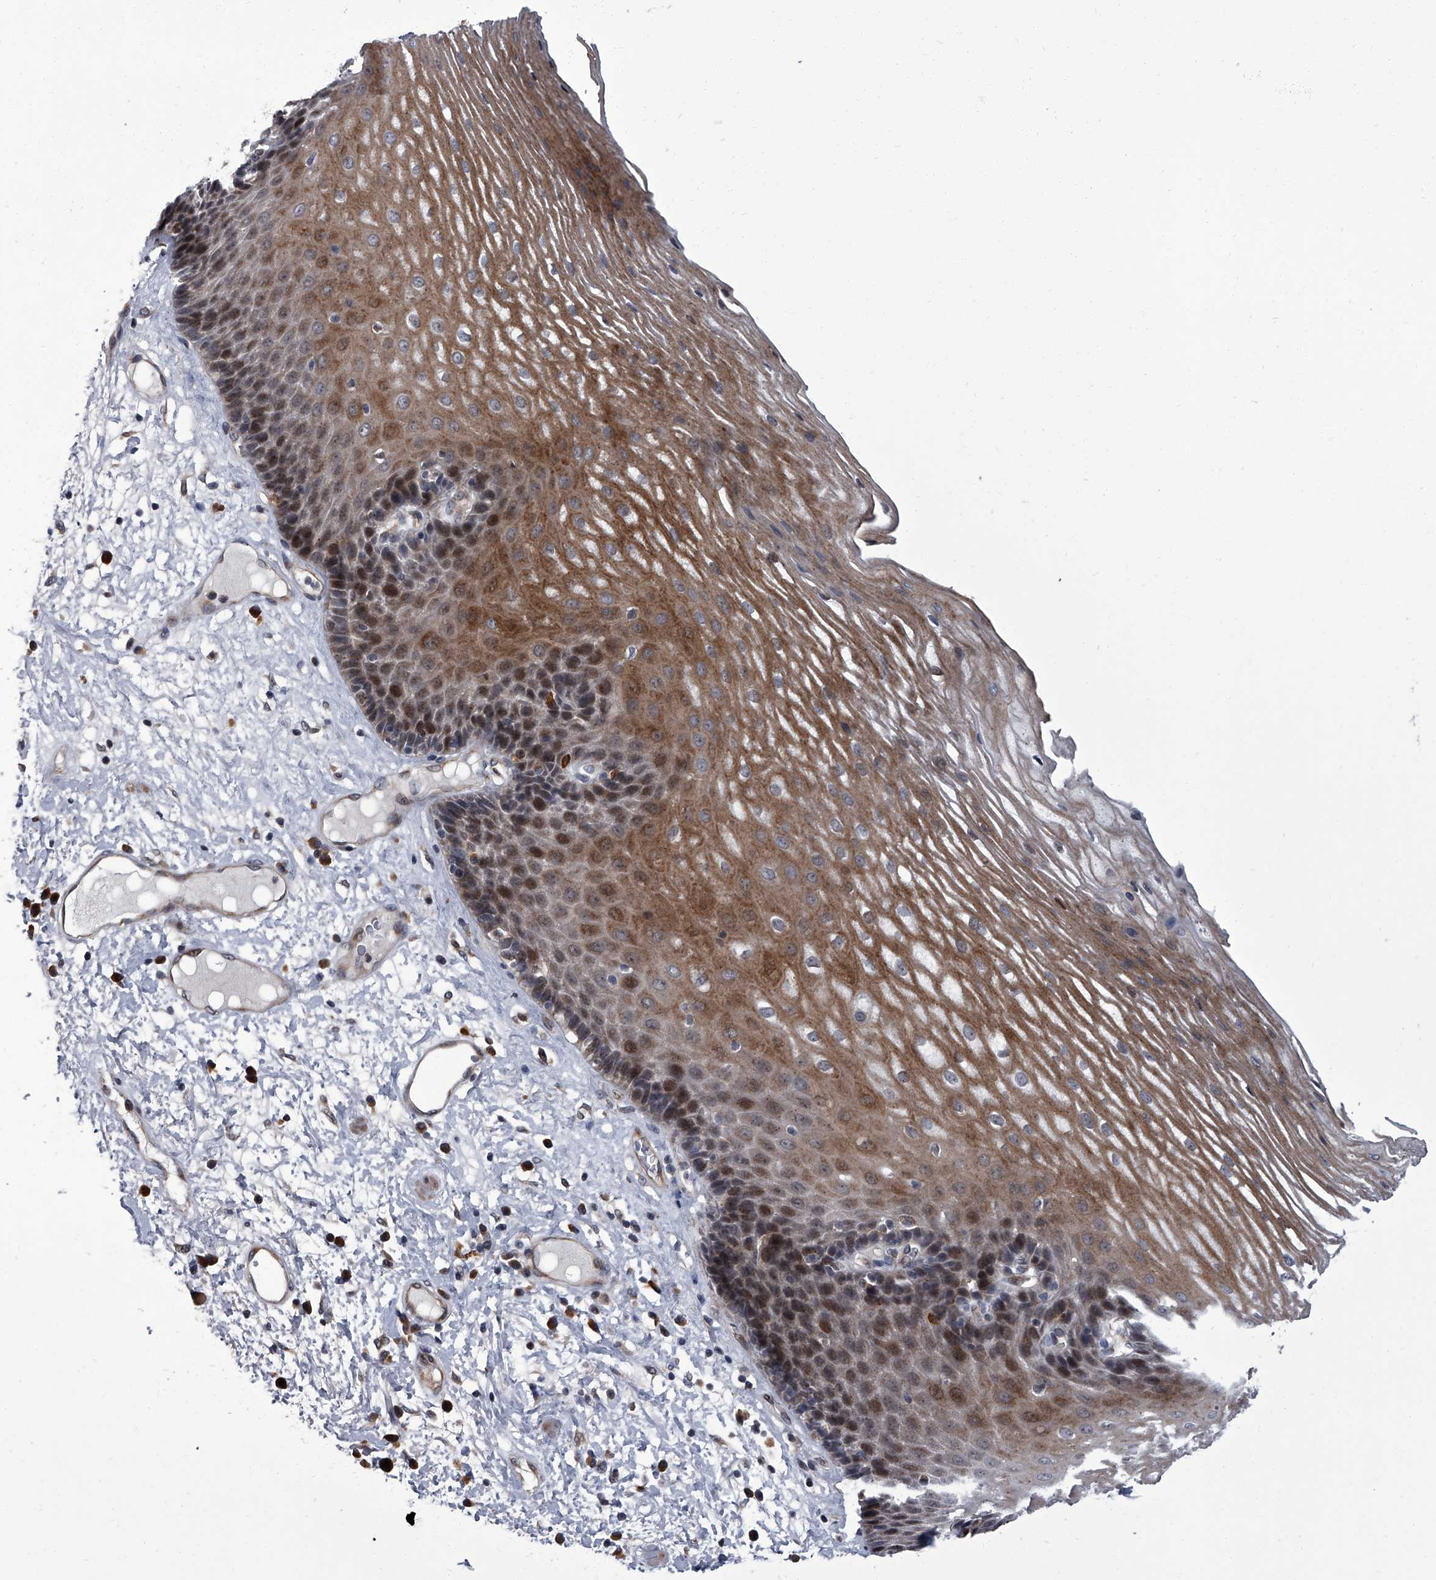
{"staining": {"intensity": "moderate", "quantity": ">75%", "location": "cytoplasmic/membranous,nuclear"}, "tissue": "esophagus", "cell_type": "Squamous epithelial cells", "image_type": "normal", "snomed": [{"axis": "morphology", "description": "Normal tissue, NOS"}, {"axis": "morphology", "description": "Adenocarcinoma, NOS"}, {"axis": "topography", "description": "Esophagus"}], "caption": "Immunohistochemistry (DAB (3,3'-diaminobenzidine)) staining of benign human esophagus exhibits moderate cytoplasmic/membranous,nuclear protein expression in about >75% of squamous epithelial cells. (Brightfield microscopy of DAB IHC at high magnification).", "gene": "ZNF274", "patient": {"sex": "male", "age": 62}}